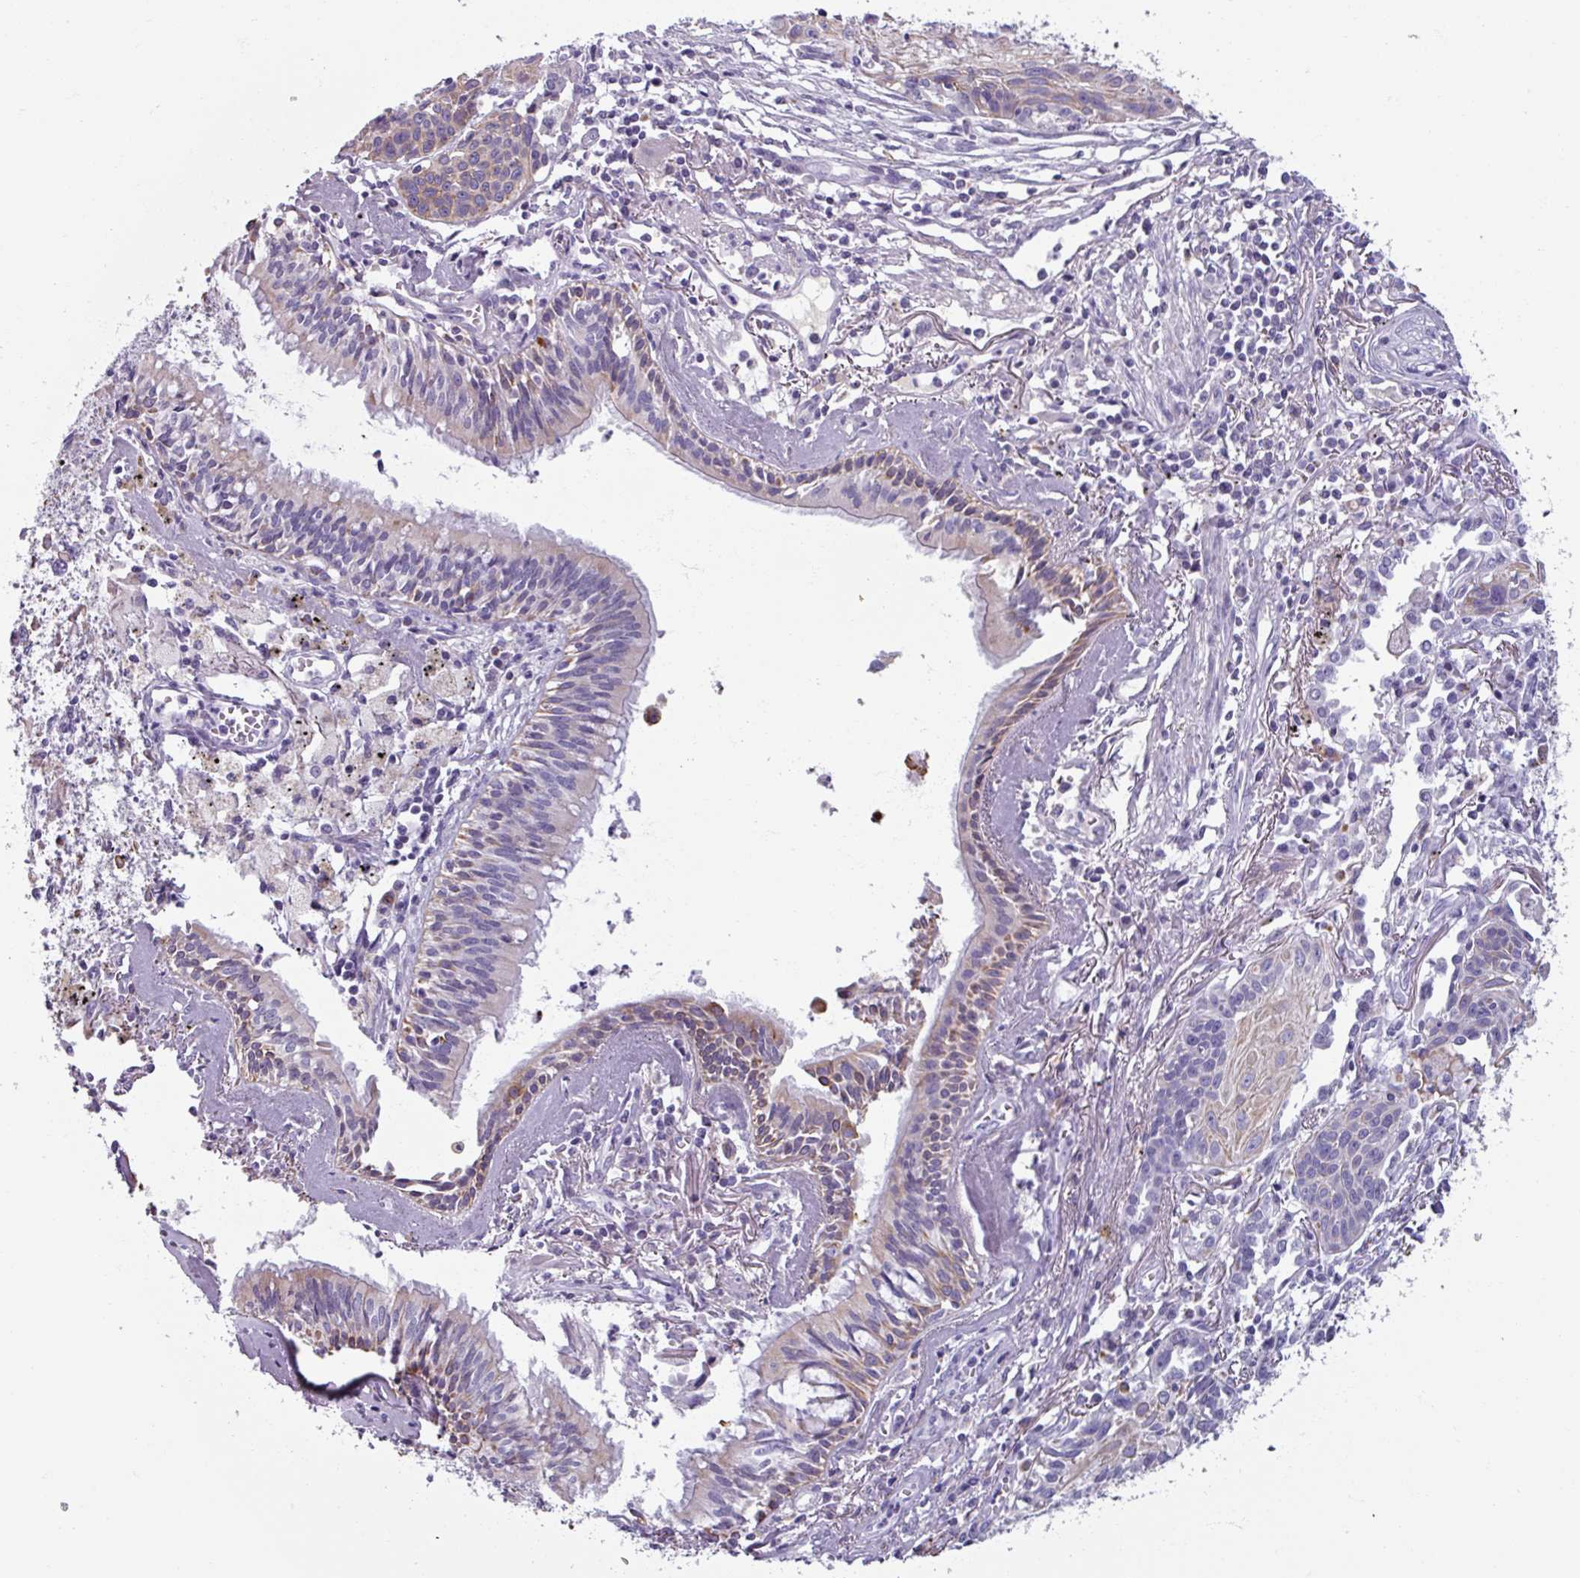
{"staining": {"intensity": "weak", "quantity": "<25%", "location": "cytoplasmic/membranous"}, "tissue": "lung cancer", "cell_type": "Tumor cells", "image_type": "cancer", "snomed": [{"axis": "morphology", "description": "Squamous cell carcinoma, NOS"}, {"axis": "topography", "description": "Lung"}], "caption": "Immunohistochemical staining of human lung cancer demonstrates no significant positivity in tumor cells. (IHC, brightfield microscopy, high magnification).", "gene": "SPESP1", "patient": {"sex": "male", "age": 71}}